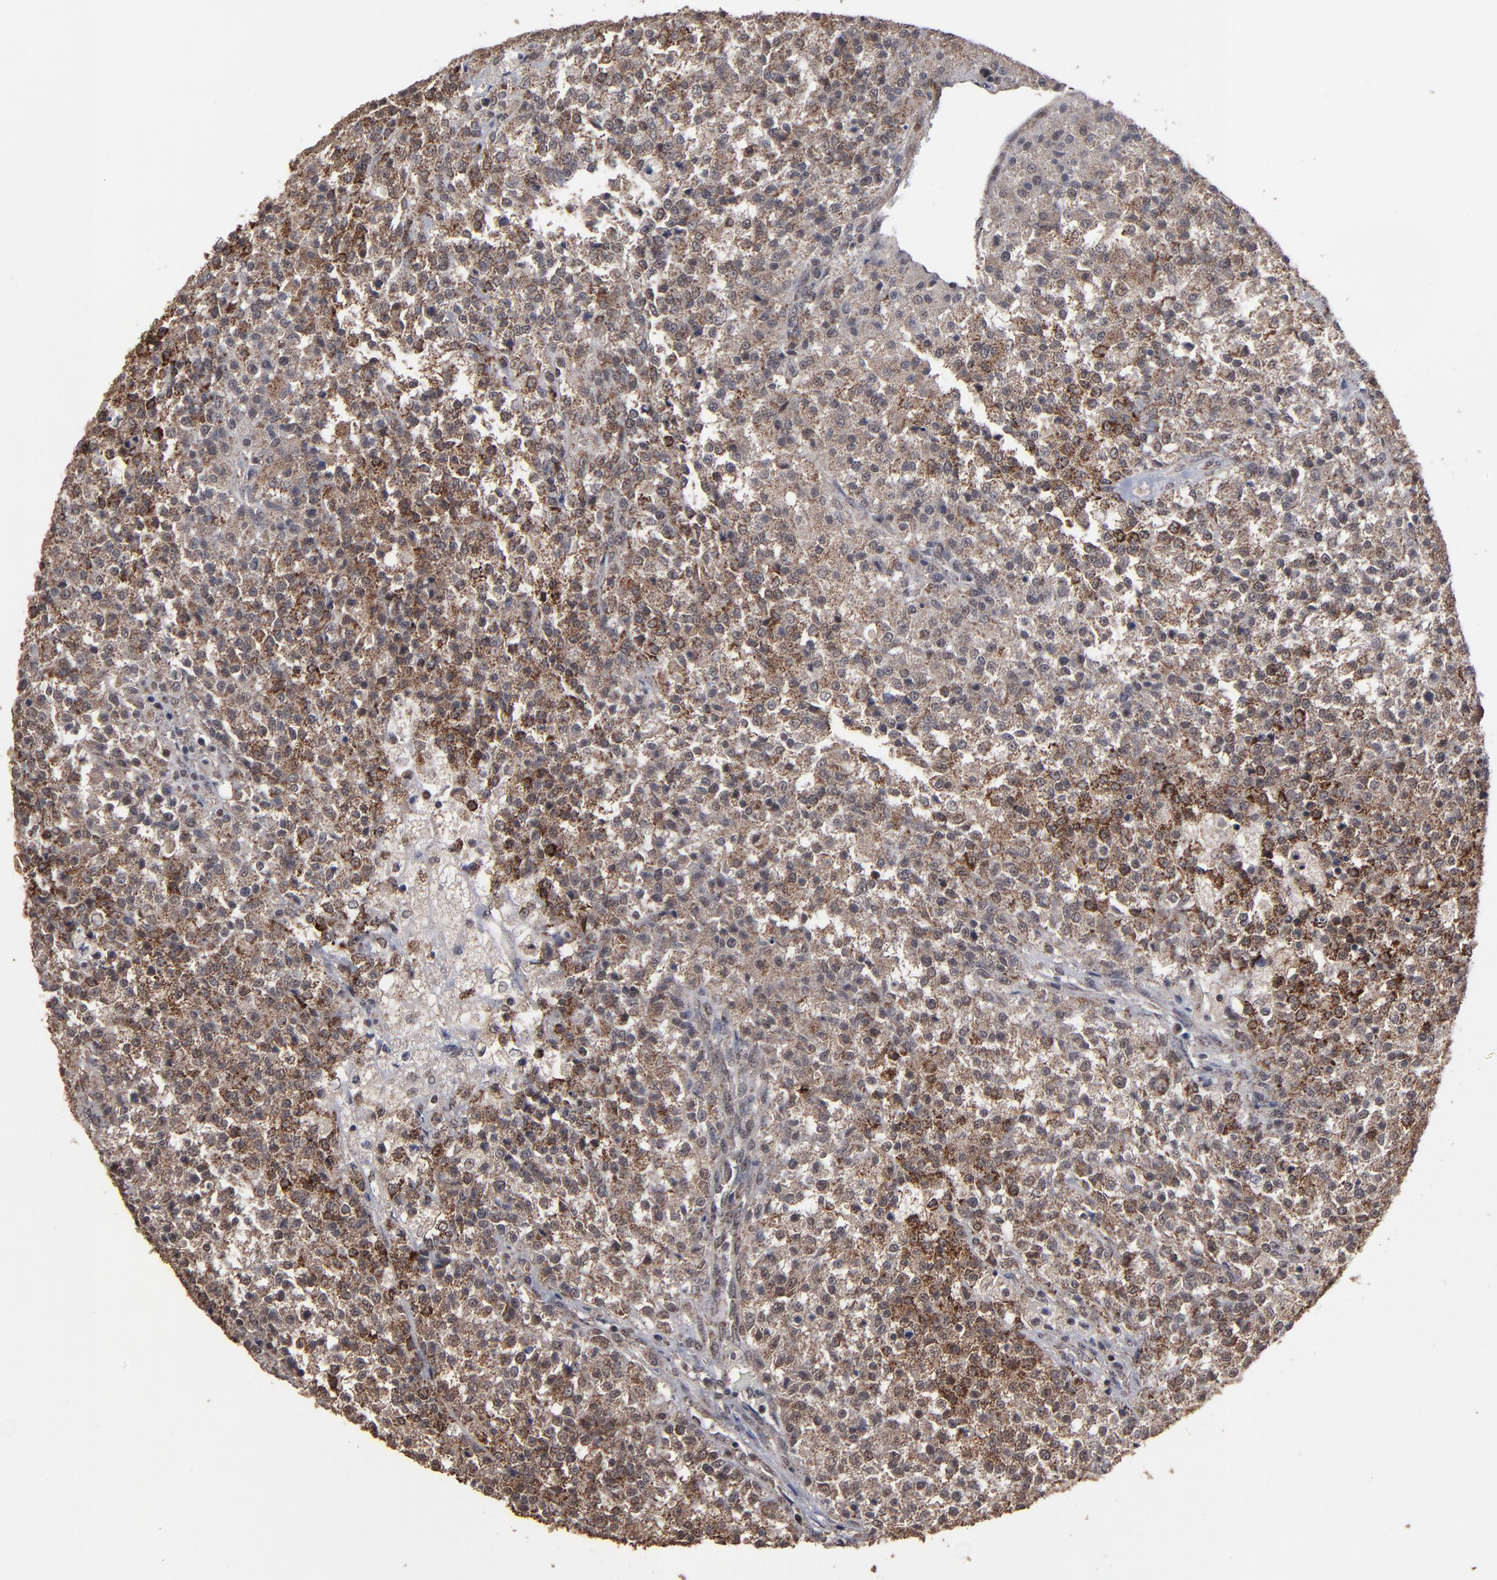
{"staining": {"intensity": "moderate", "quantity": ">75%", "location": "cytoplasmic/membranous"}, "tissue": "testis cancer", "cell_type": "Tumor cells", "image_type": "cancer", "snomed": [{"axis": "morphology", "description": "Seminoma, NOS"}, {"axis": "topography", "description": "Testis"}], "caption": "DAB immunohistochemical staining of human testis cancer (seminoma) shows moderate cytoplasmic/membranous protein staining in about >75% of tumor cells.", "gene": "BNIP3", "patient": {"sex": "male", "age": 59}}